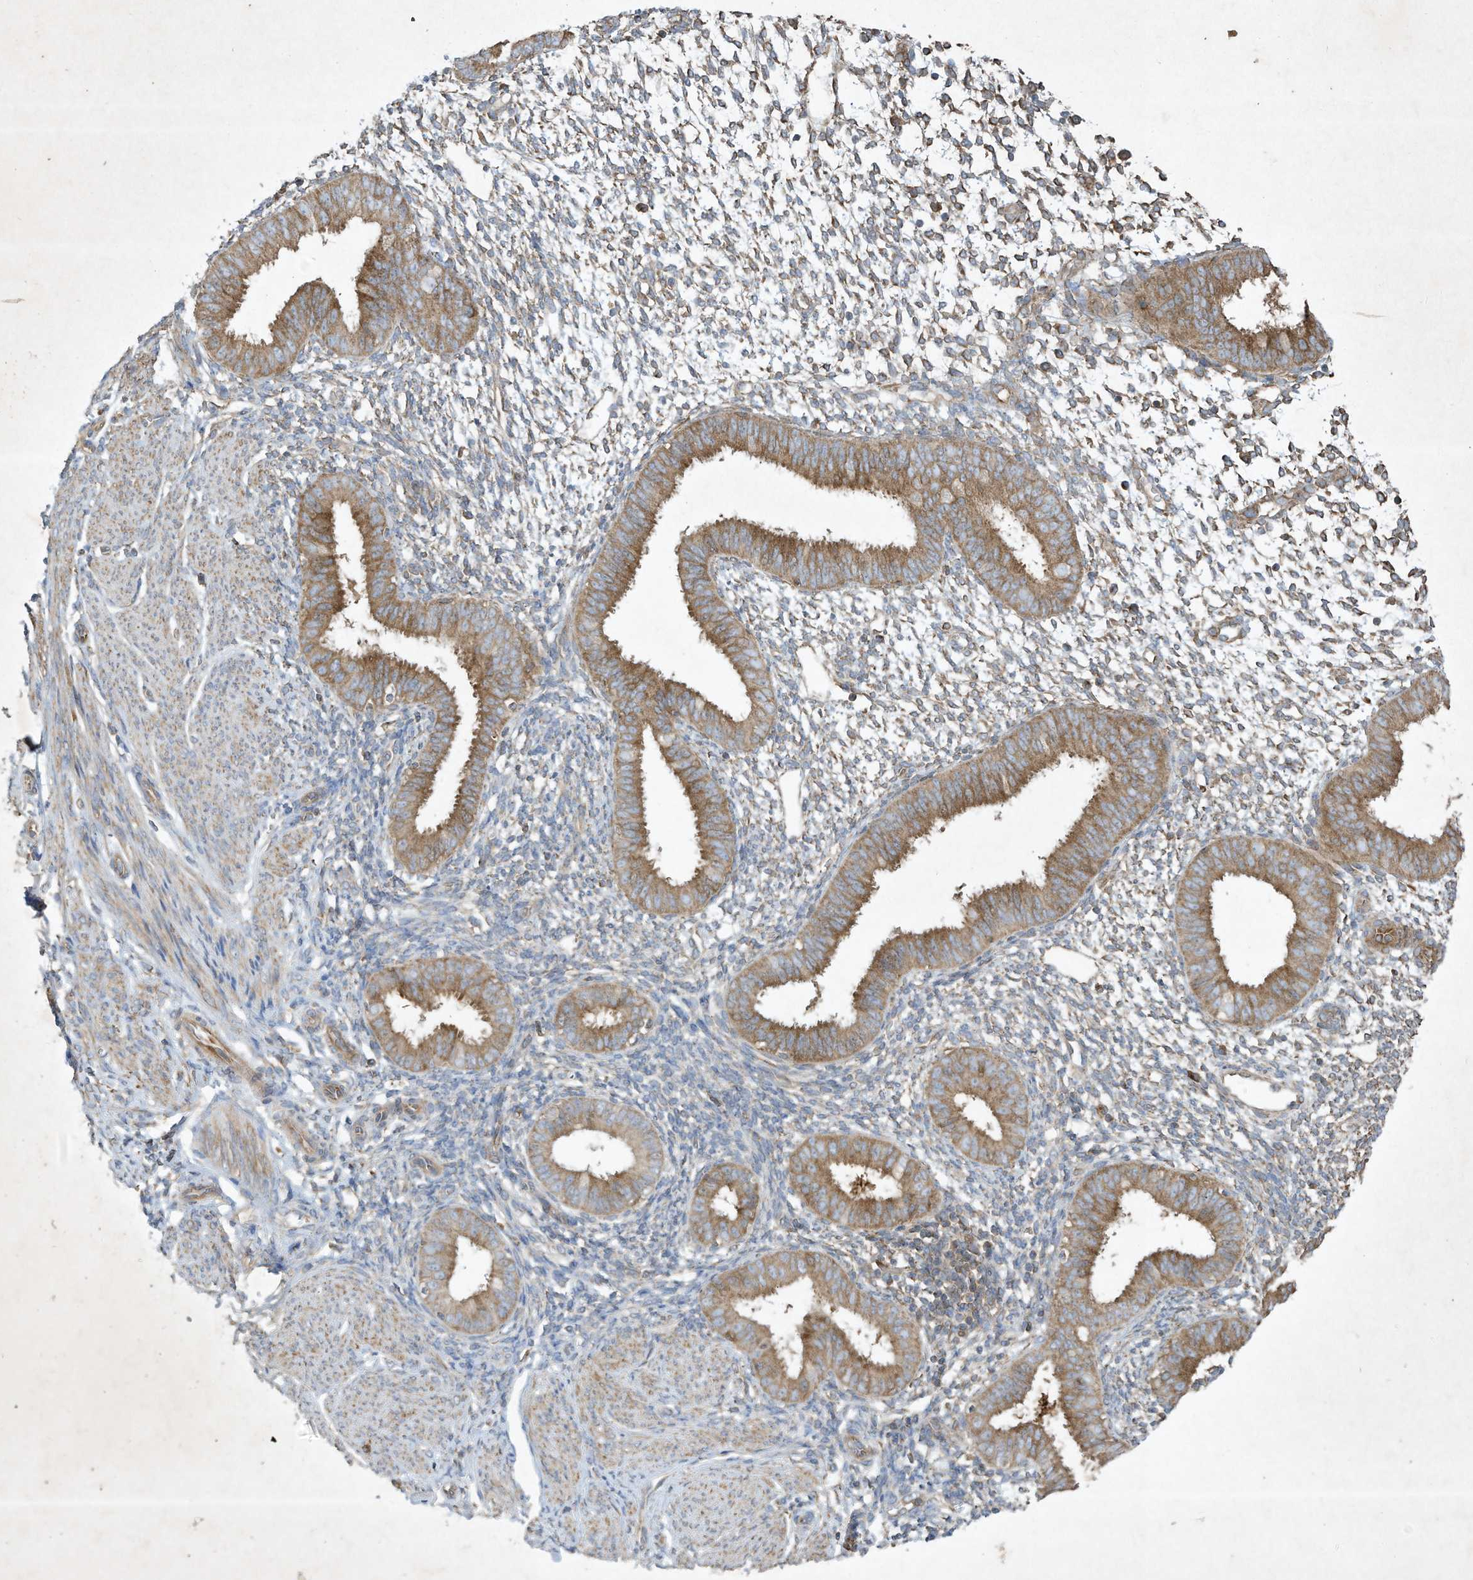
{"staining": {"intensity": "weak", "quantity": "<25%", "location": "cytoplasmic/membranous"}, "tissue": "endometrium", "cell_type": "Cells in endometrial stroma", "image_type": "normal", "snomed": [{"axis": "morphology", "description": "Normal tissue, NOS"}, {"axis": "topography", "description": "Uterus"}, {"axis": "topography", "description": "Endometrium"}], "caption": "This is an immunohistochemistry histopathology image of normal human endometrium. There is no expression in cells in endometrial stroma.", "gene": "SYNJ2", "patient": {"sex": "female", "age": 48}}